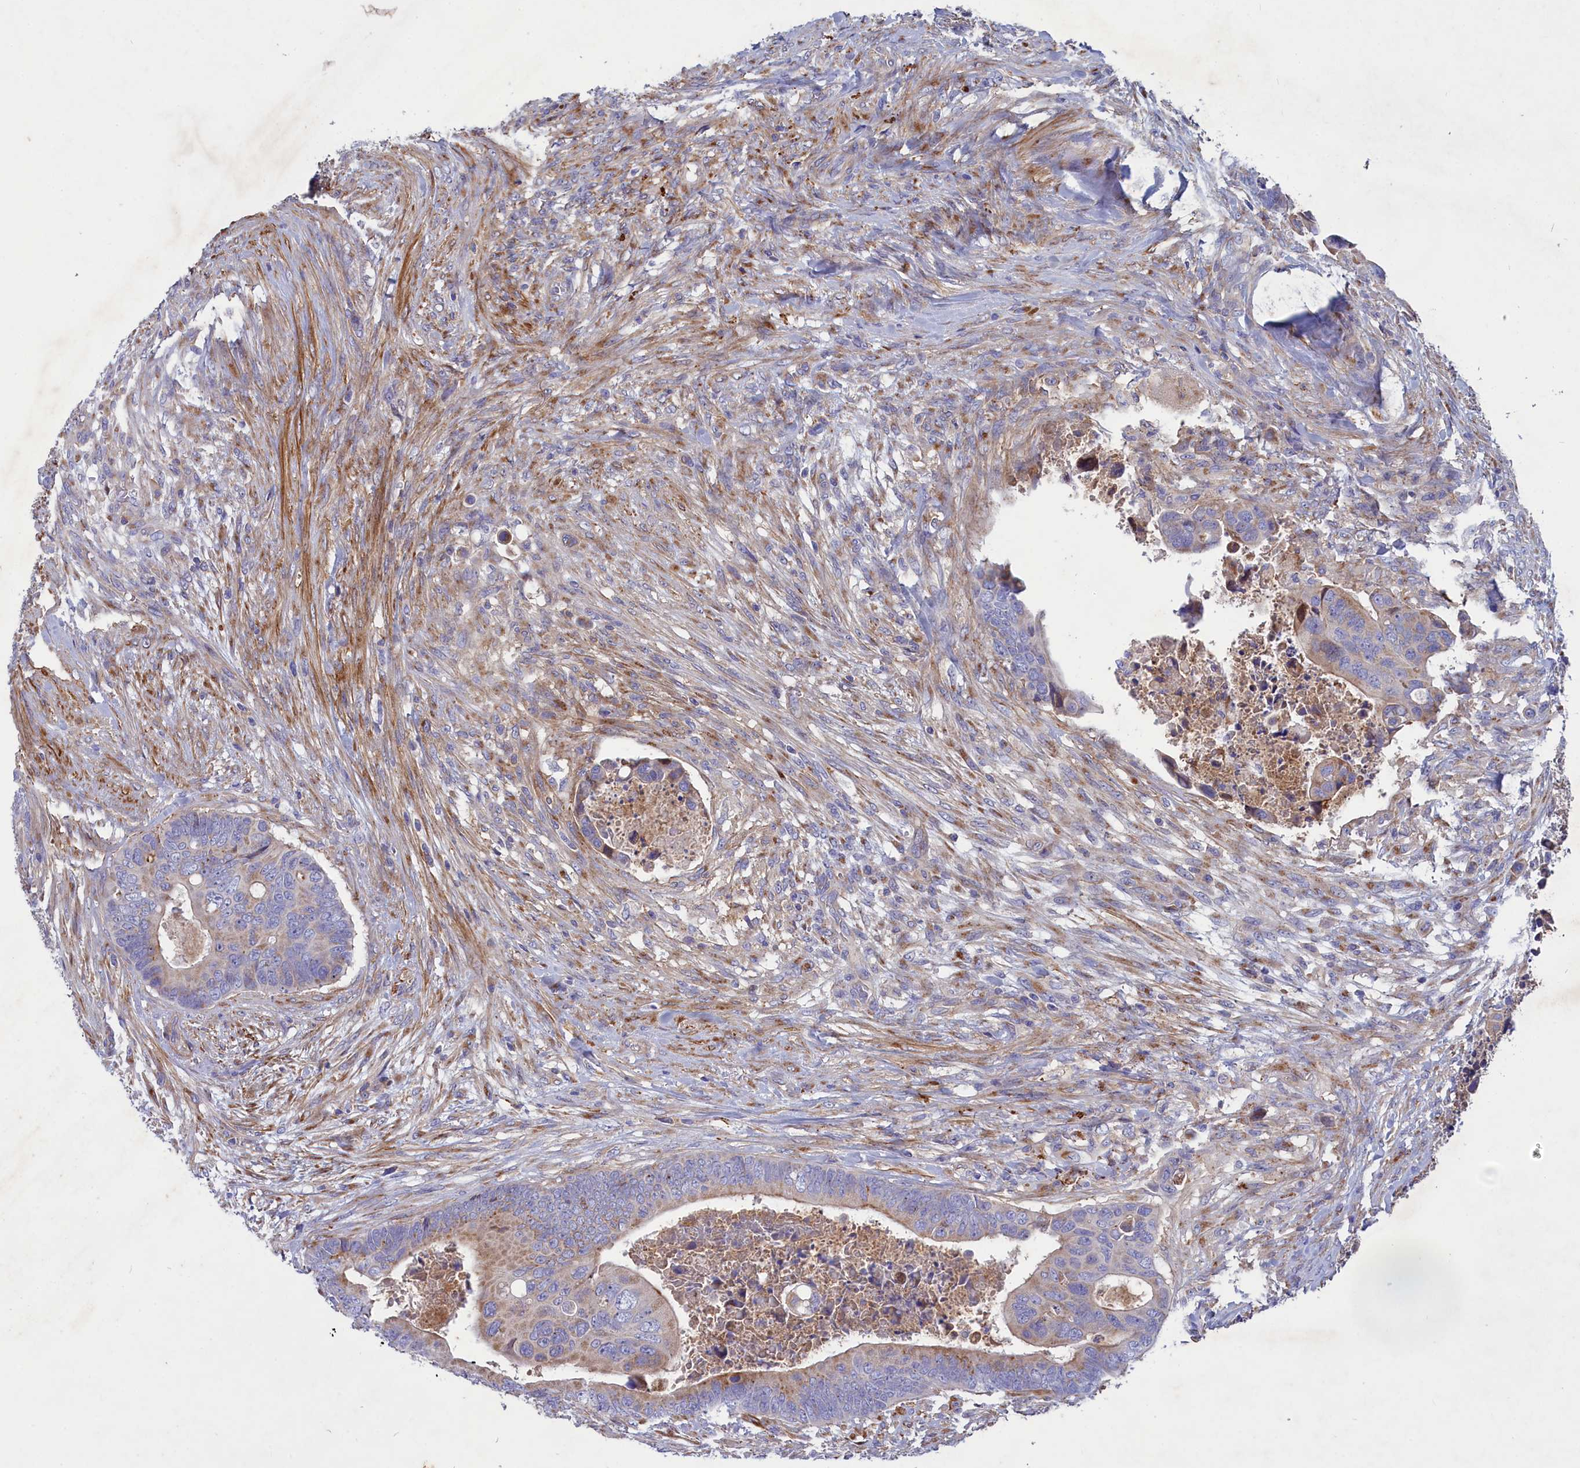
{"staining": {"intensity": "moderate", "quantity": "<25%", "location": "cytoplasmic/membranous"}, "tissue": "colorectal cancer", "cell_type": "Tumor cells", "image_type": "cancer", "snomed": [{"axis": "morphology", "description": "Adenocarcinoma, NOS"}, {"axis": "topography", "description": "Rectum"}], "caption": "High-magnification brightfield microscopy of colorectal adenocarcinoma stained with DAB (brown) and counterstained with hematoxylin (blue). tumor cells exhibit moderate cytoplasmic/membranous staining is appreciated in approximately<25% of cells.", "gene": "SCAMP4", "patient": {"sex": "female", "age": 78}}